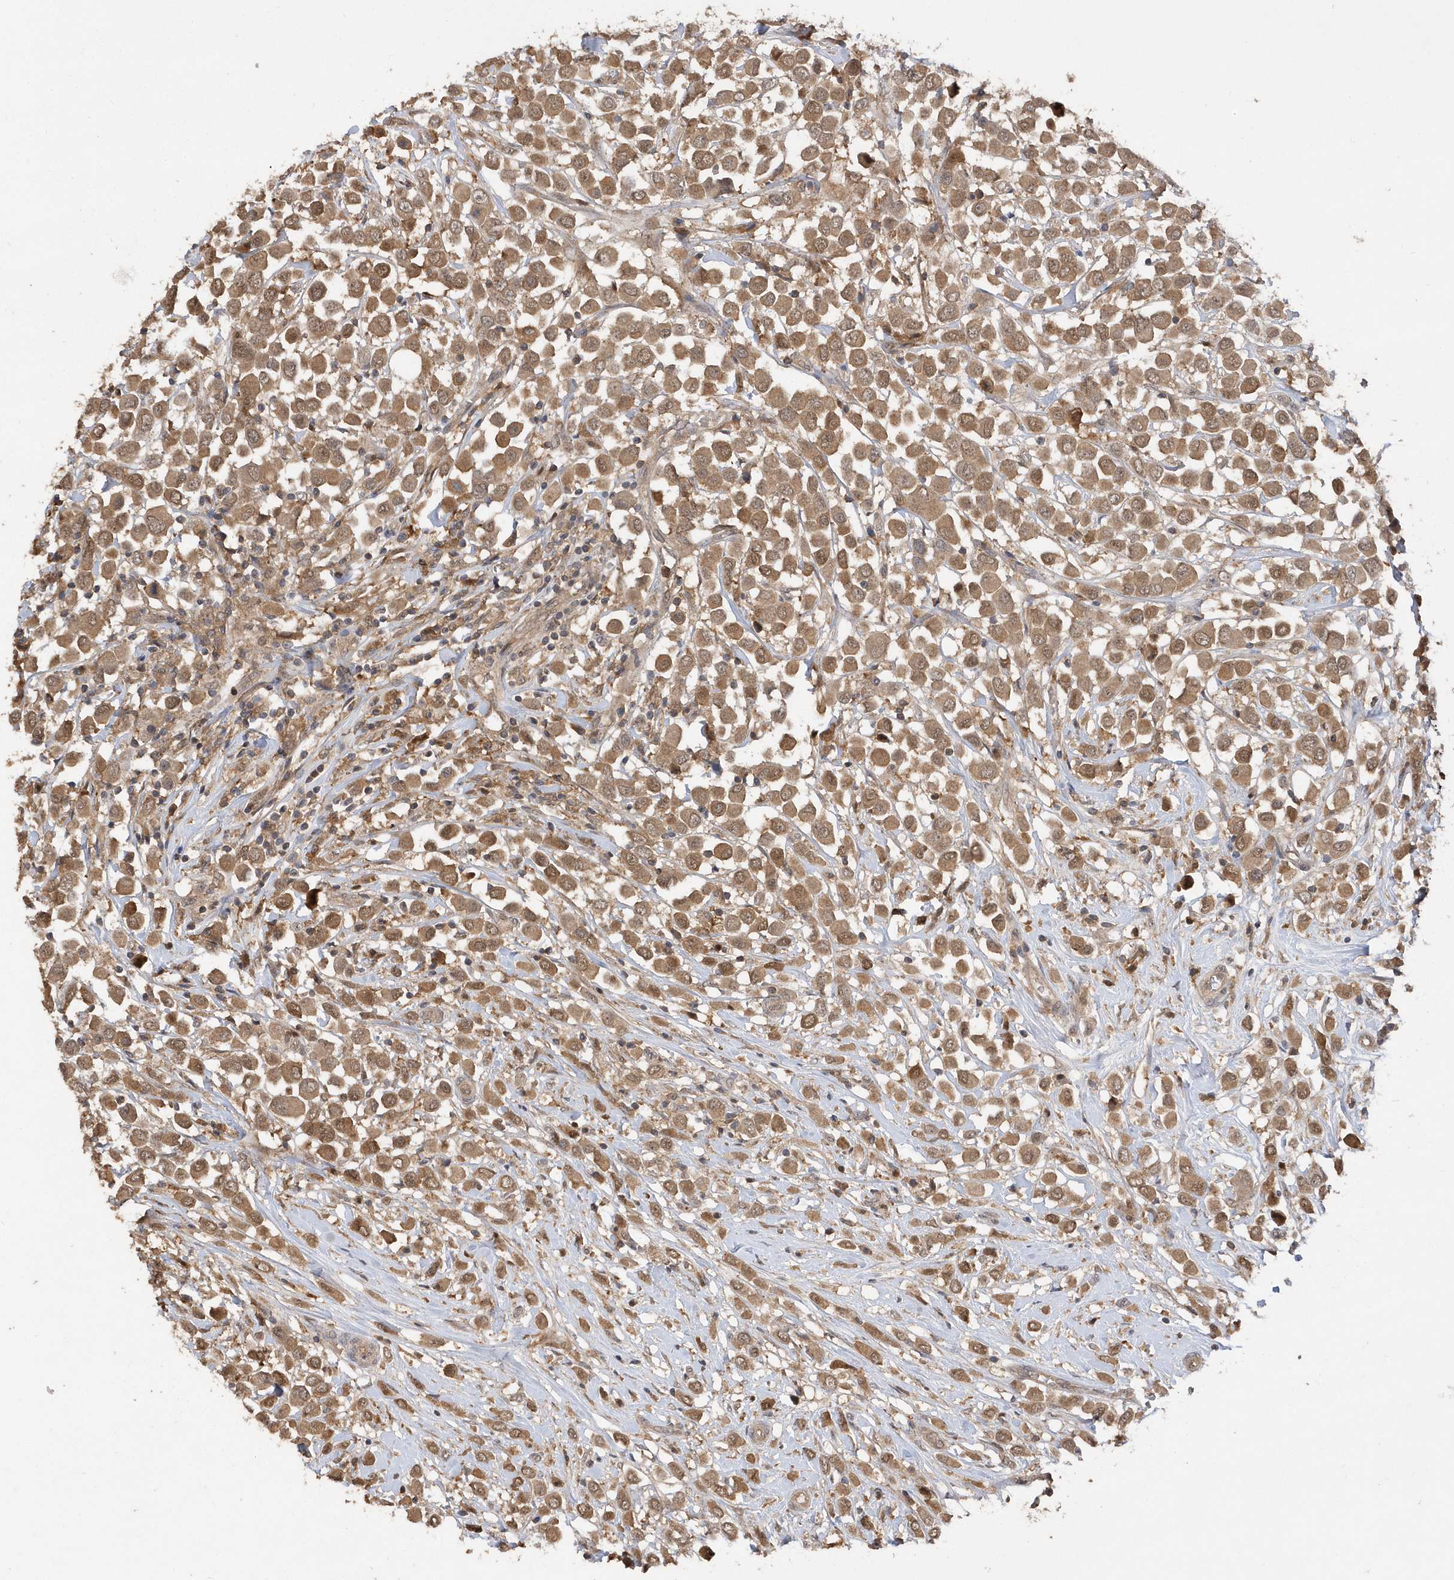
{"staining": {"intensity": "moderate", "quantity": ">75%", "location": "cytoplasmic/membranous"}, "tissue": "breast cancer", "cell_type": "Tumor cells", "image_type": "cancer", "snomed": [{"axis": "morphology", "description": "Duct carcinoma"}, {"axis": "topography", "description": "Breast"}], "caption": "Immunohistochemistry (IHC) micrograph of human breast cancer (infiltrating ductal carcinoma) stained for a protein (brown), which reveals medium levels of moderate cytoplasmic/membranous staining in approximately >75% of tumor cells.", "gene": "RPE", "patient": {"sex": "female", "age": 61}}